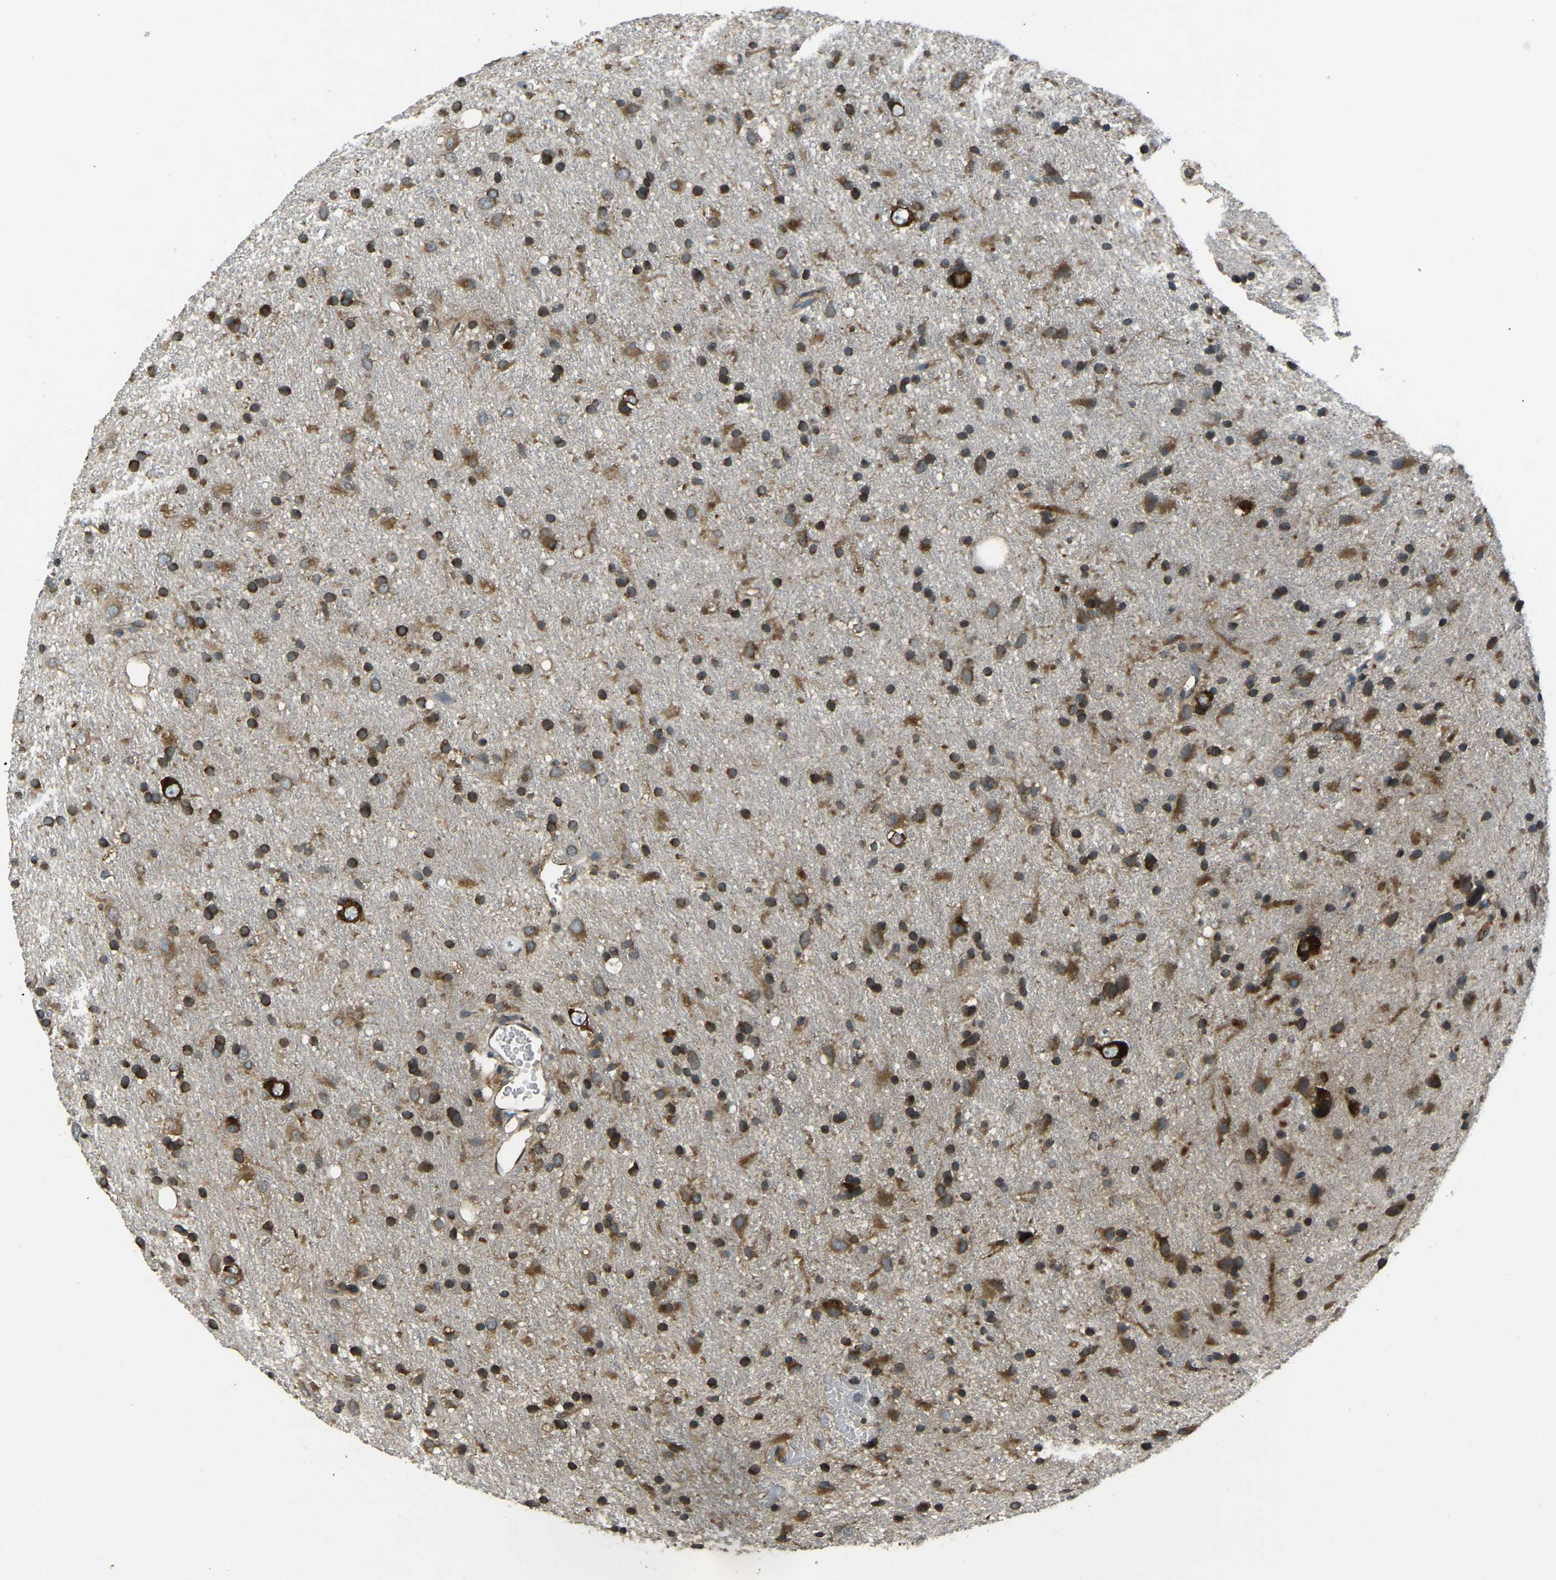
{"staining": {"intensity": "strong", "quantity": ">75%", "location": "cytoplasmic/membranous"}, "tissue": "glioma", "cell_type": "Tumor cells", "image_type": "cancer", "snomed": [{"axis": "morphology", "description": "Glioma, malignant, Low grade"}, {"axis": "topography", "description": "Brain"}], "caption": "Immunohistochemistry micrograph of human glioma stained for a protein (brown), which displays high levels of strong cytoplasmic/membranous expression in about >75% of tumor cells.", "gene": "AIMP1", "patient": {"sex": "male", "age": 77}}